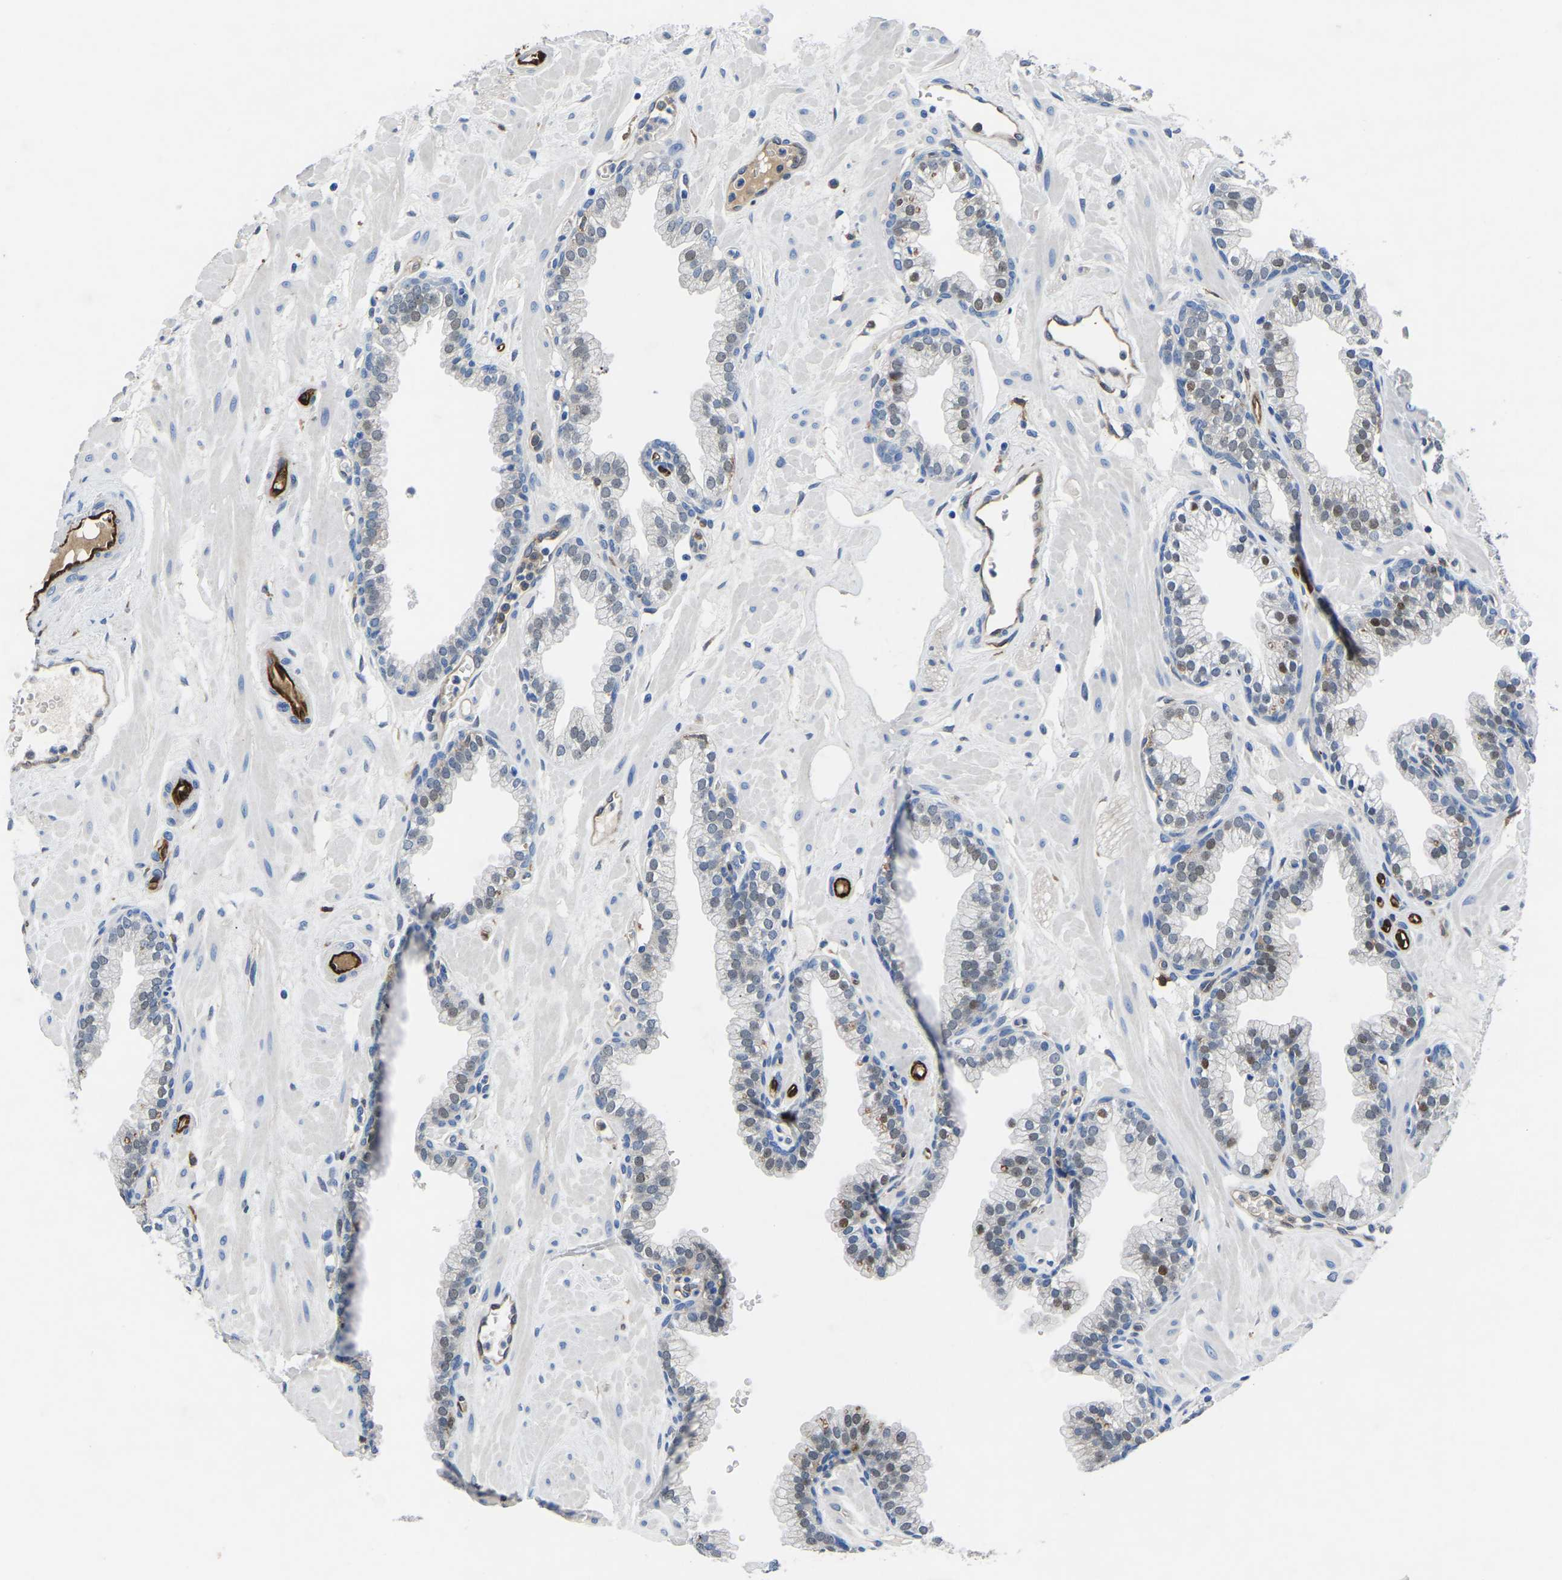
{"staining": {"intensity": "weak", "quantity": "<25%", "location": "cytoplasmic/membranous"}, "tissue": "prostate", "cell_type": "Glandular cells", "image_type": "normal", "snomed": [{"axis": "morphology", "description": "Normal tissue, NOS"}, {"axis": "morphology", "description": "Urothelial carcinoma, Low grade"}, {"axis": "topography", "description": "Urinary bladder"}, {"axis": "topography", "description": "Prostate"}], "caption": "A high-resolution photomicrograph shows IHC staining of benign prostate, which displays no significant staining in glandular cells.", "gene": "ATG2B", "patient": {"sex": "male", "age": 60}}